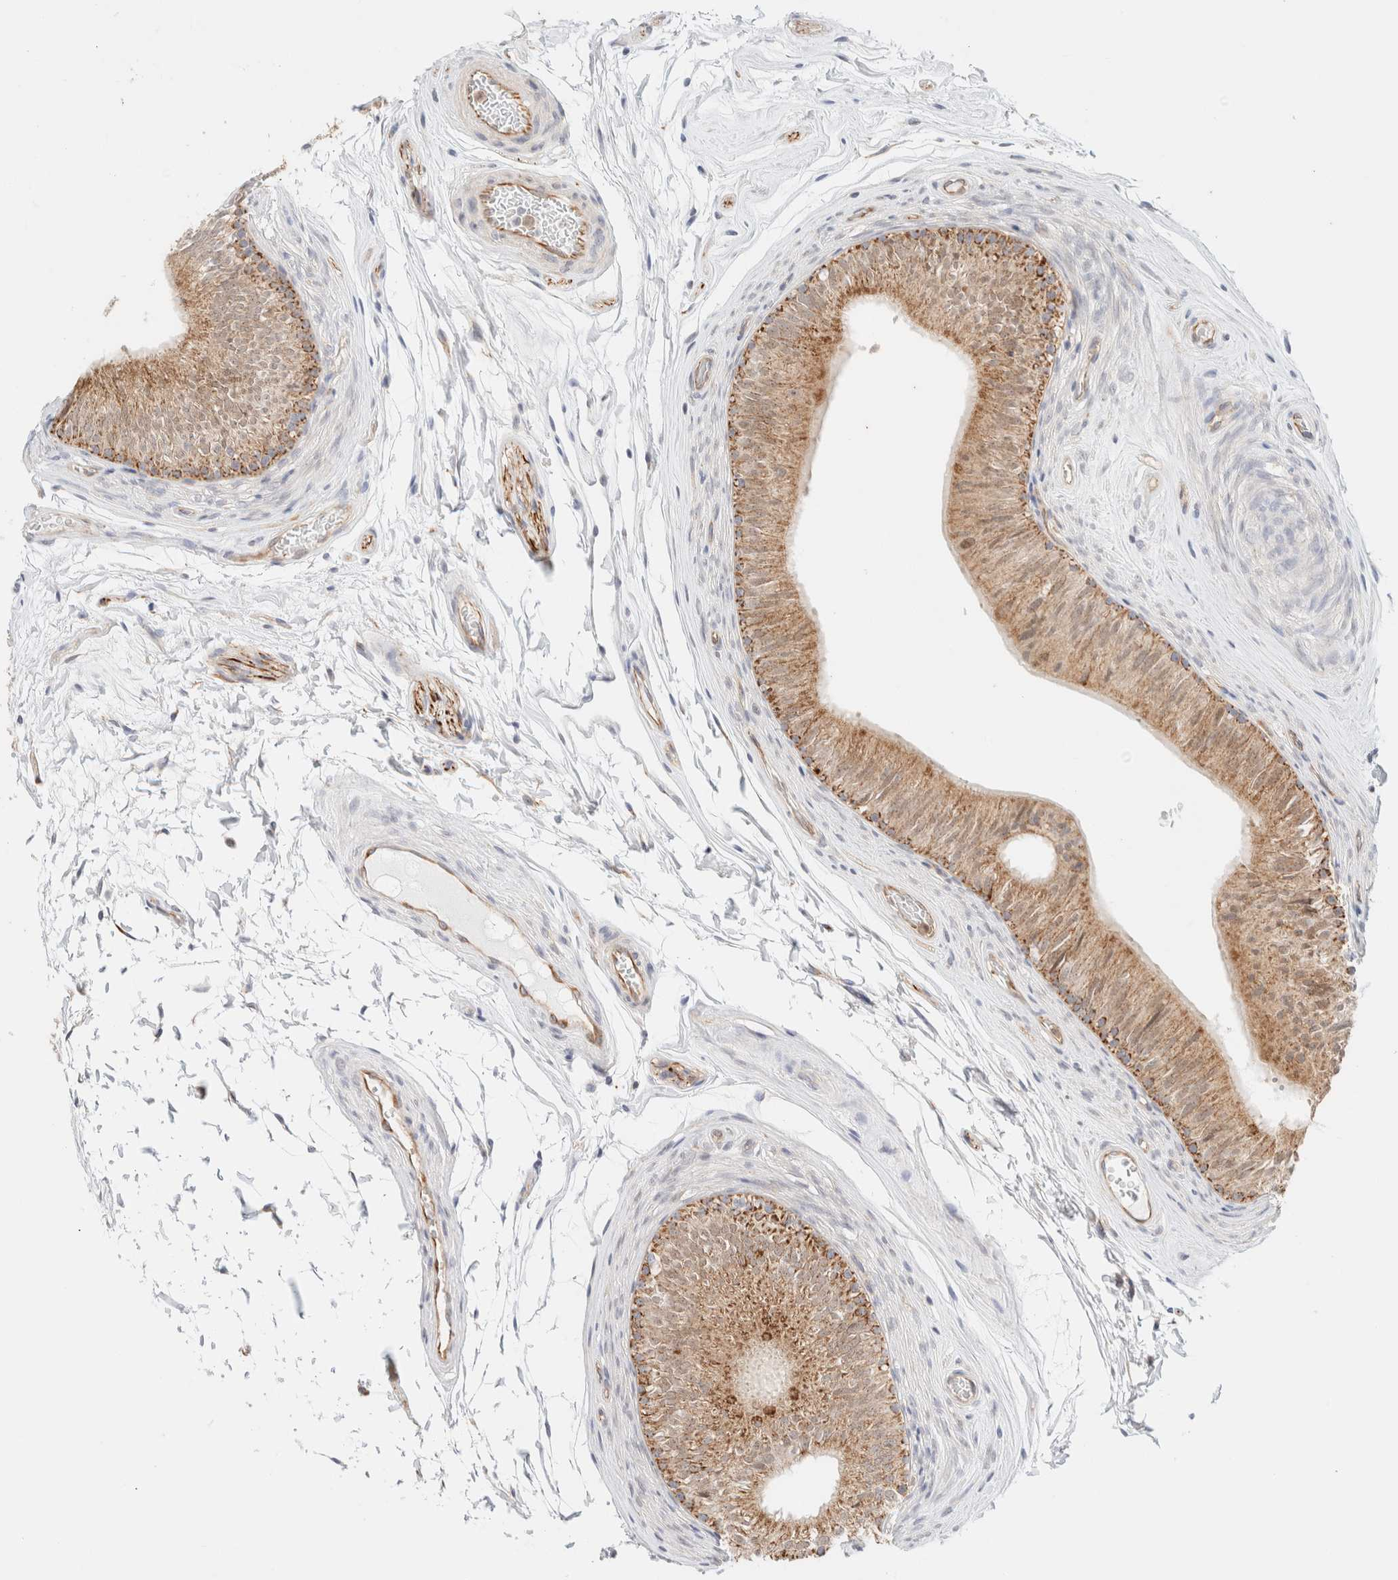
{"staining": {"intensity": "moderate", "quantity": ">75%", "location": "cytoplasmic/membranous"}, "tissue": "epididymis", "cell_type": "Glandular cells", "image_type": "normal", "snomed": [{"axis": "morphology", "description": "Normal tissue, NOS"}, {"axis": "topography", "description": "Epididymis"}], "caption": "Immunohistochemistry (IHC) micrograph of benign epididymis: human epididymis stained using immunohistochemistry (IHC) shows medium levels of moderate protein expression localized specifically in the cytoplasmic/membranous of glandular cells, appearing as a cytoplasmic/membranous brown color.", "gene": "UNC13B", "patient": {"sex": "male", "age": 36}}